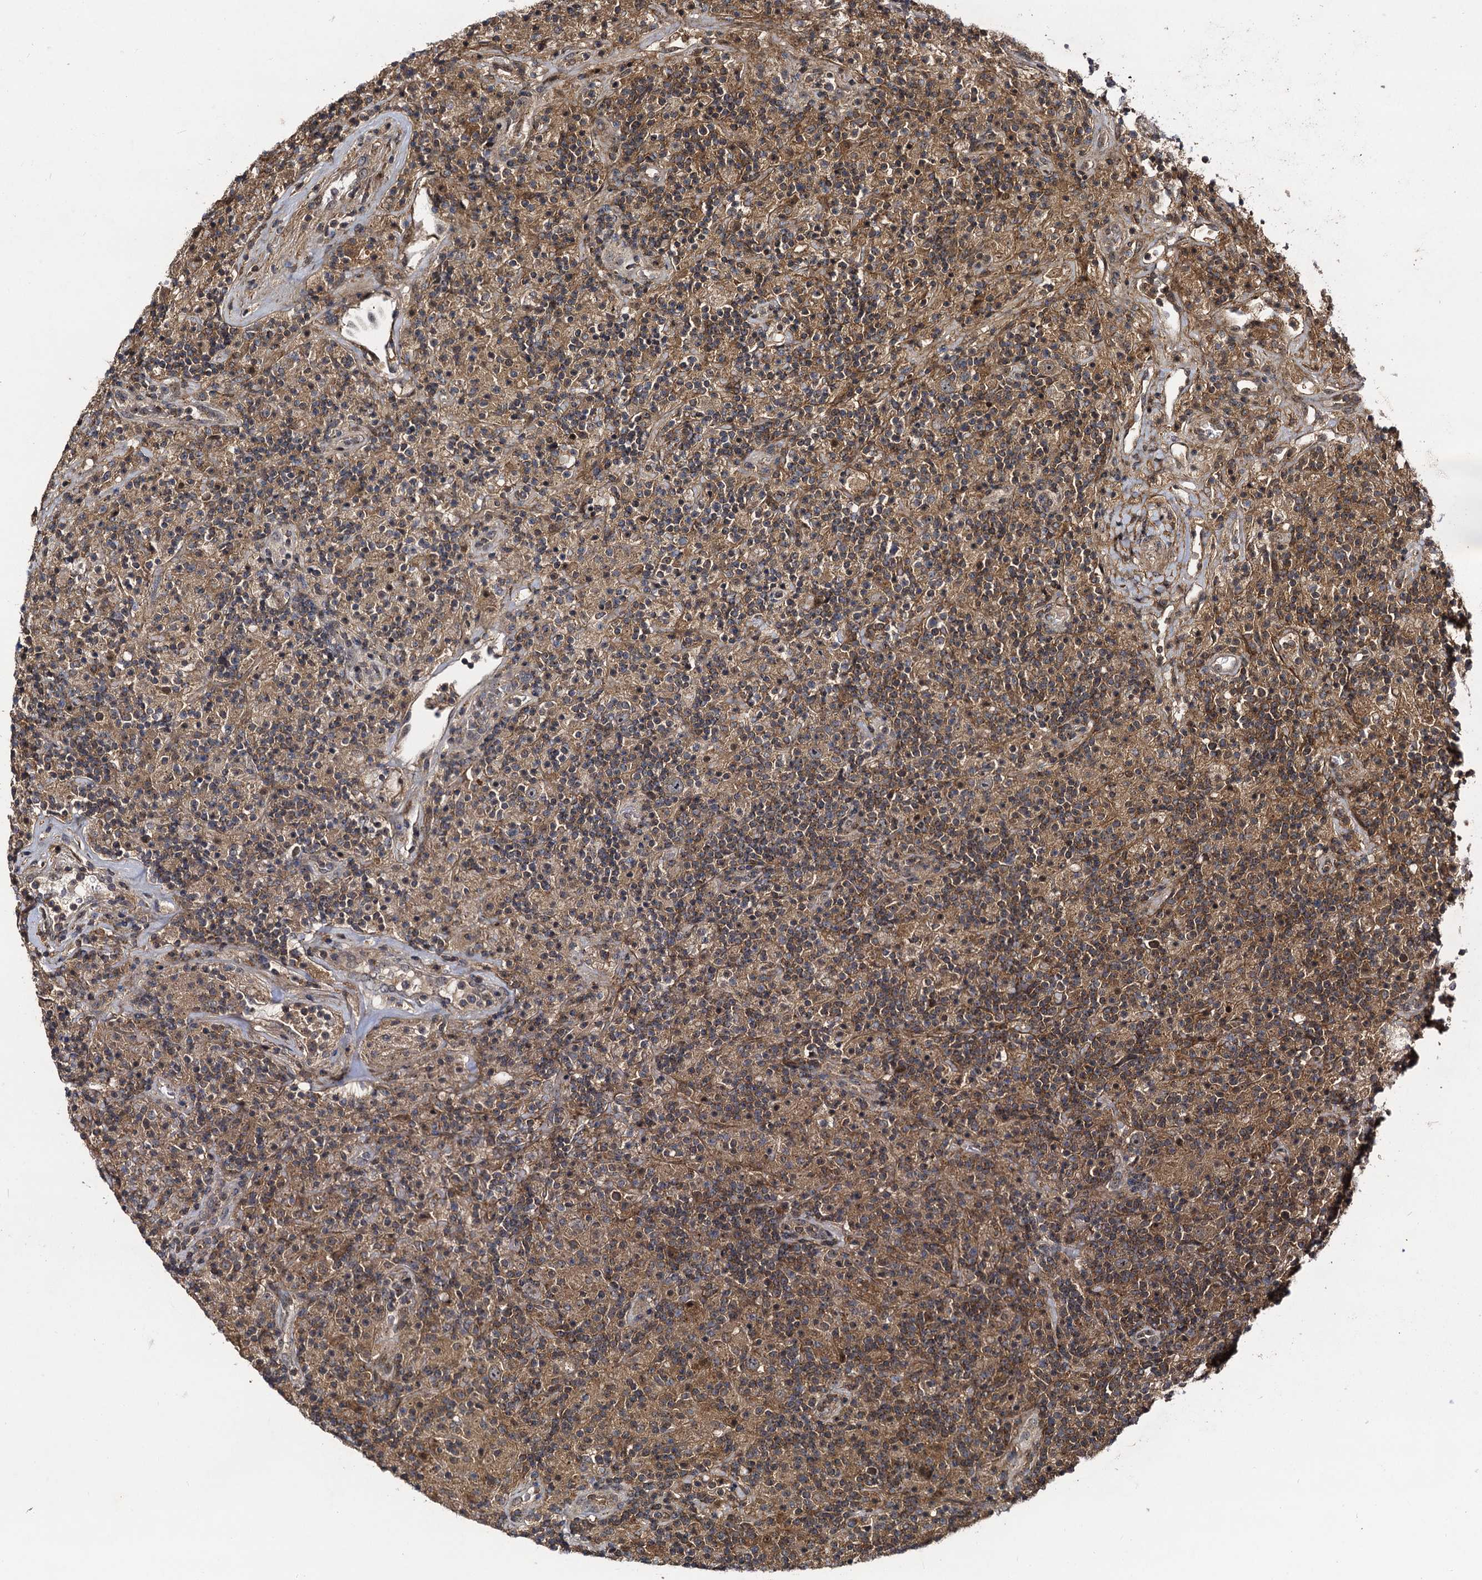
{"staining": {"intensity": "weak", "quantity": ">75%", "location": "cytoplasmic/membranous"}, "tissue": "lymphoma", "cell_type": "Tumor cells", "image_type": "cancer", "snomed": [{"axis": "morphology", "description": "Hodgkin's disease, NOS"}, {"axis": "topography", "description": "Lymph node"}], "caption": "Hodgkin's disease tissue exhibits weak cytoplasmic/membranous staining in about >75% of tumor cells The protein is stained brown, and the nuclei are stained in blue (DAB IHC with brightfield microscopy, high magnification).", "gene": "KXD1", "patient": {"sex": "male", "age": 70}}